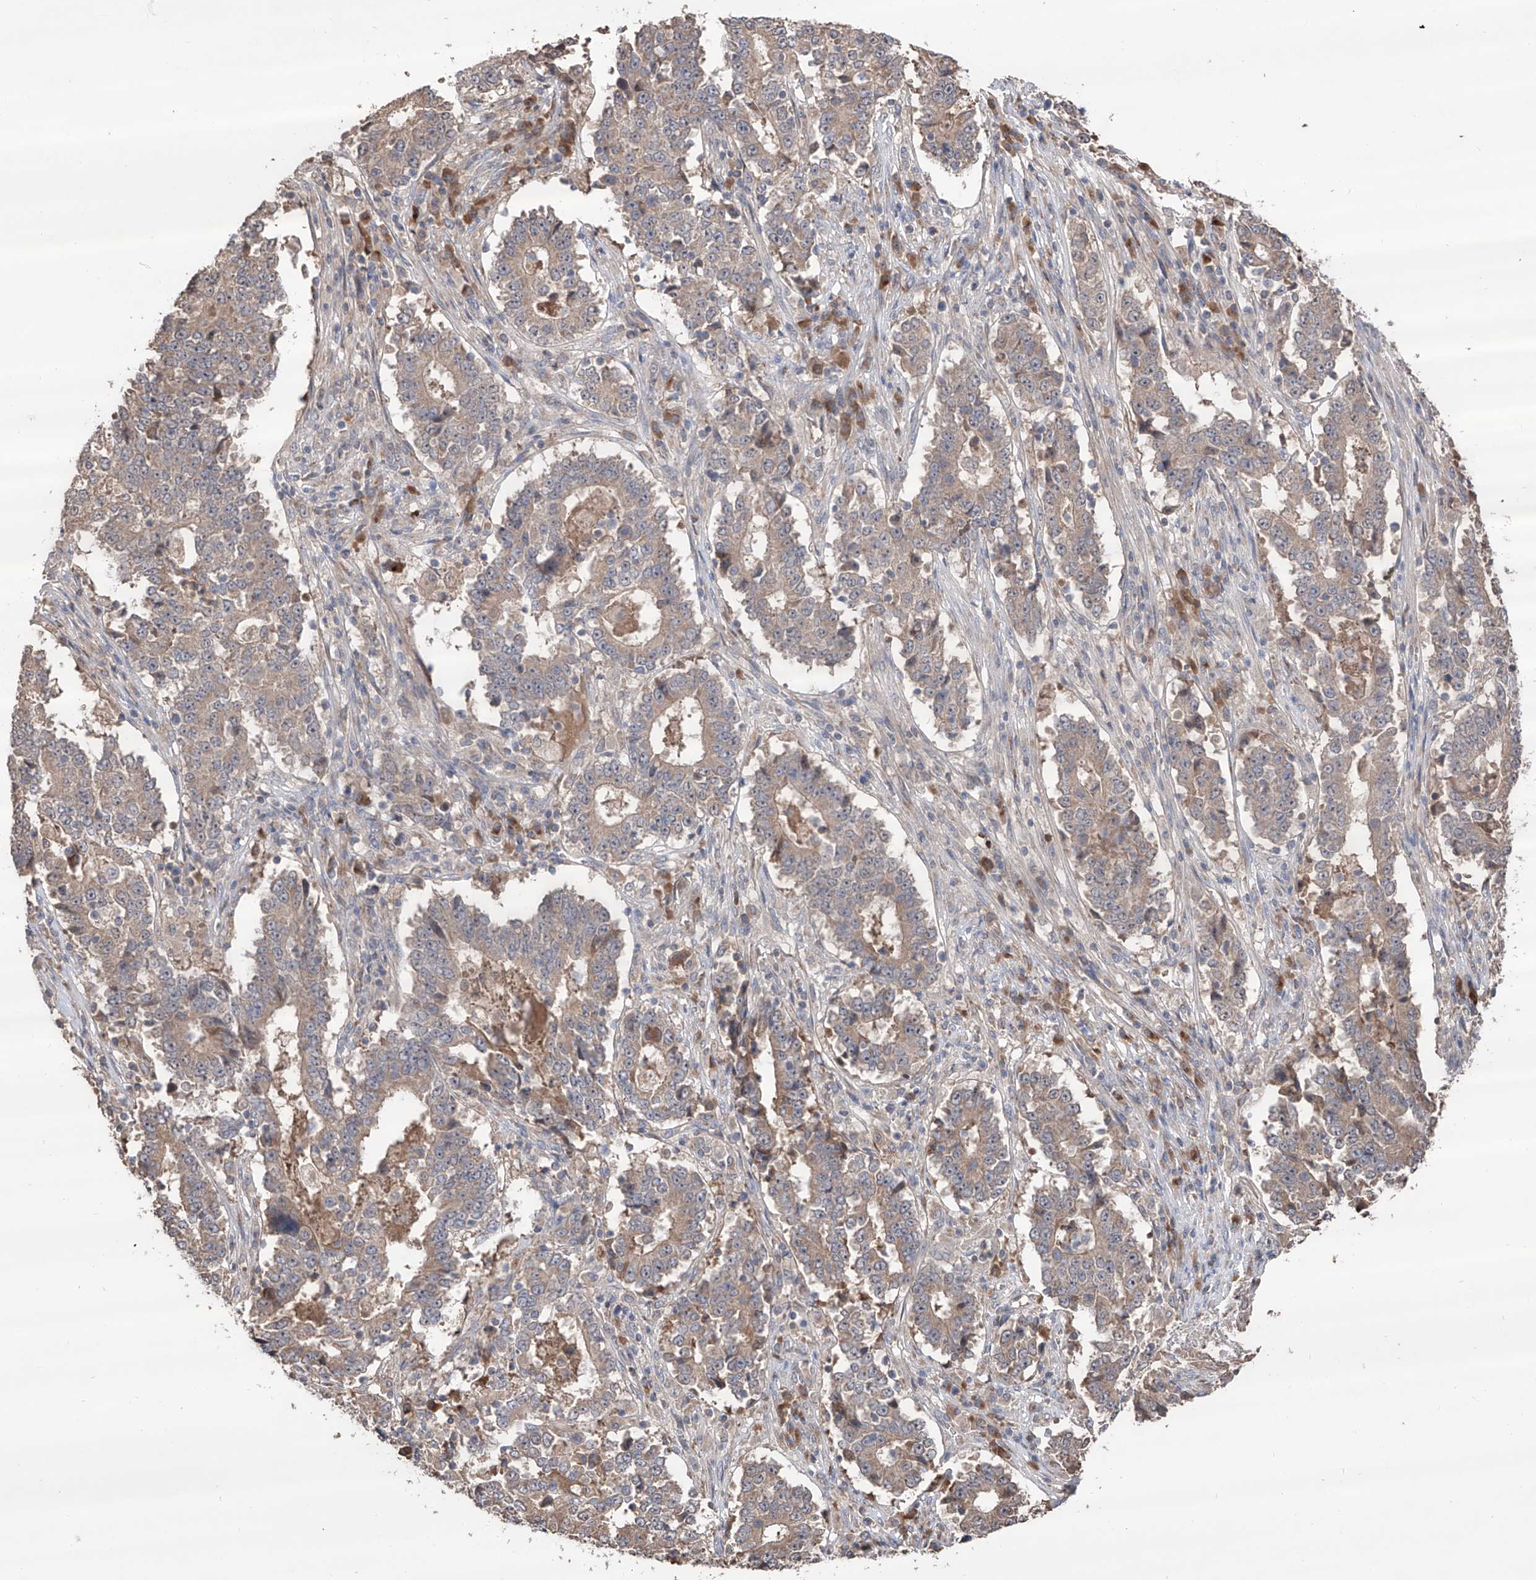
{"staining": {"intensity": "weak", "quantity": ">75%", "location": "cytoplasmic/membranous"}, "tissue": "stomach cancer", "cell_type": "Tumor cells", "image_type": "cancer", "snomed": [{"axis": "morphology", "description": "Adenocarcinoma, NOS"}, {"axis": "topography", "description": "Stomach"}], "caption": "A histopathology image of stomach cancer stained for a protein shows weak cytoplasmic/membranous brown staining in tumor cells.", "gene": "EDN1", "patient": {"sex": "male", "age": 59}}